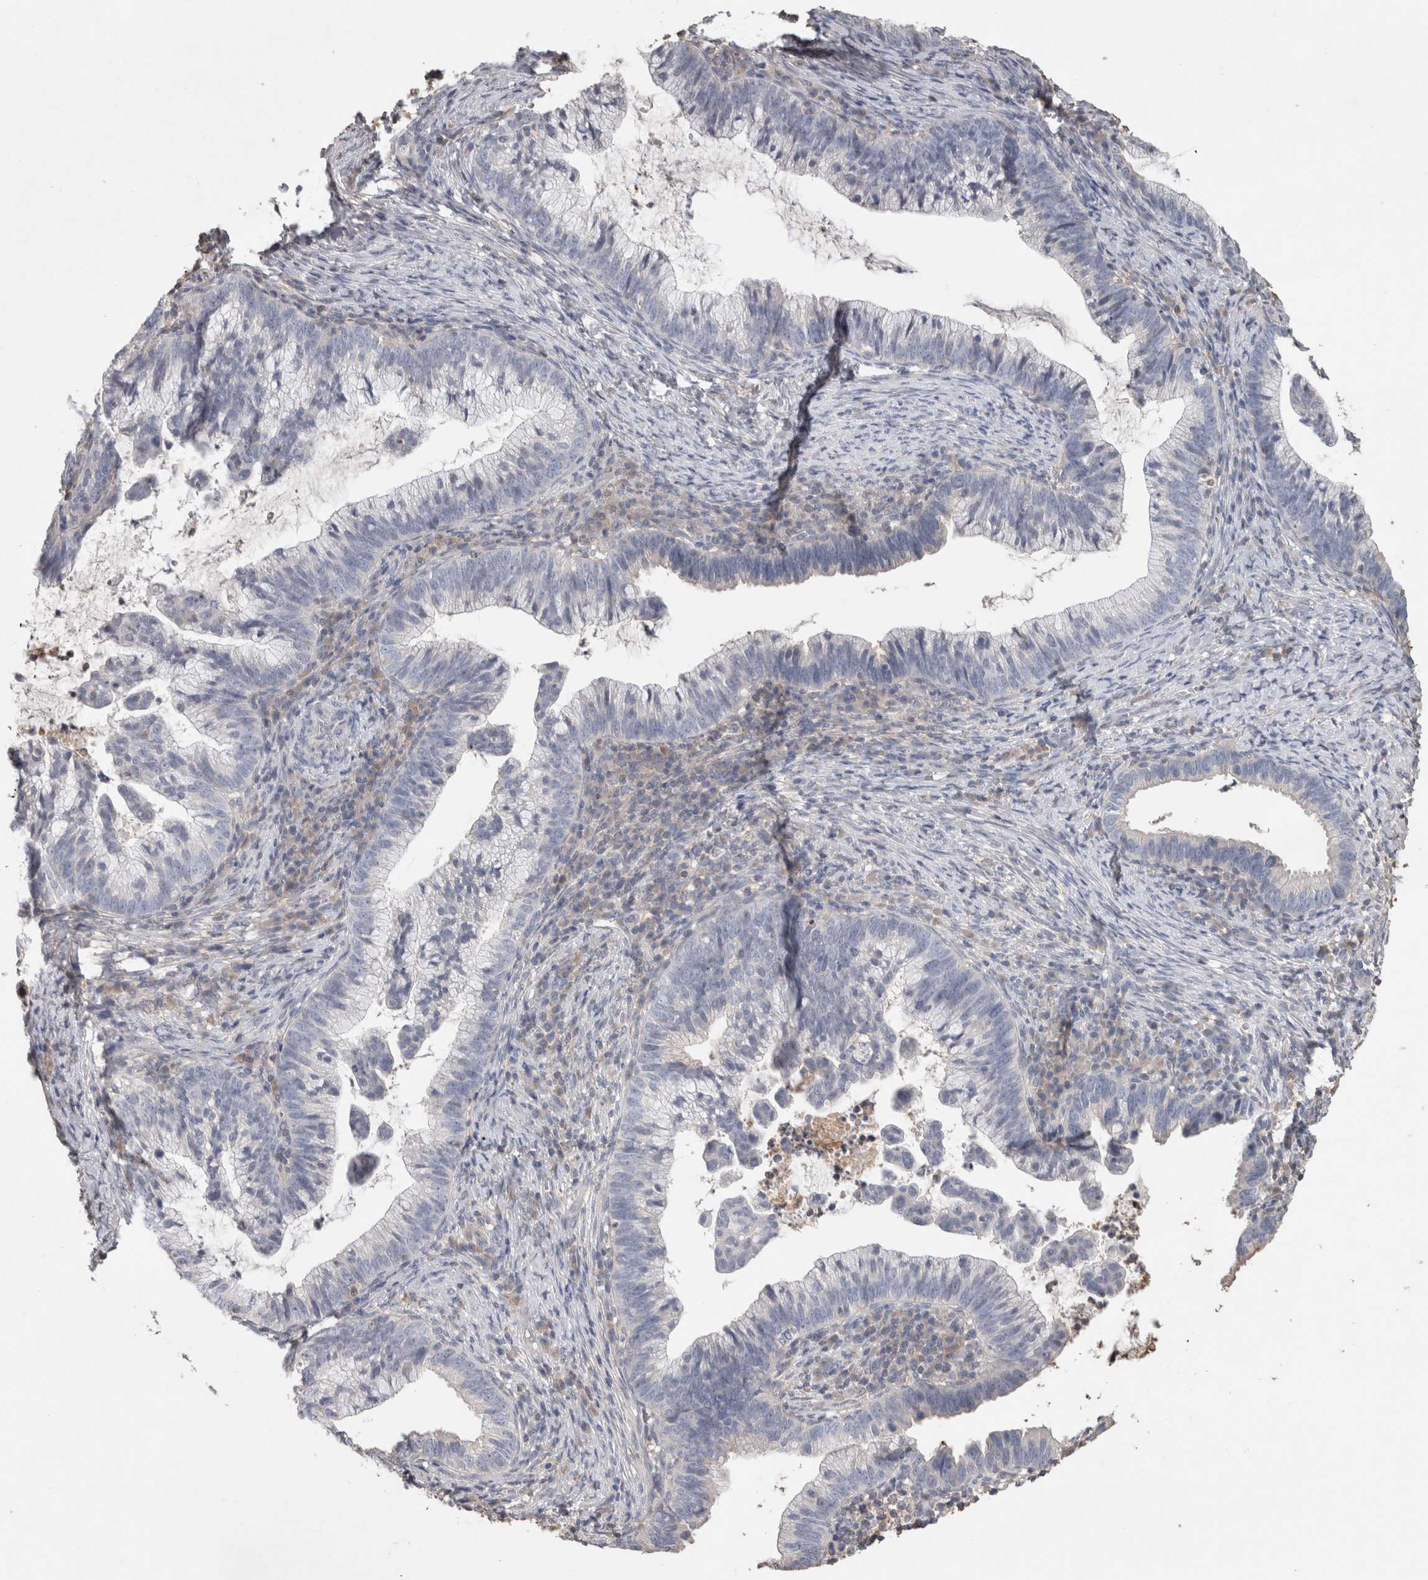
{"staining": {"intensity": "negative", "quantity": "none", "location": "none"}, "tissue": "cervical cancer", "cell_type": "Tumor cells", "image_type": "cancer", "snomed": [{"axis": "morphology", "description": "Adenocarcinoma, NOS"}, {"axis": "topography", "description": "Cervix"}], "caption": "Tumor cells show no significant staining in cervical cancer.", "gene": "TRIM5", "patient": {"sex": "female", "age": 36}}